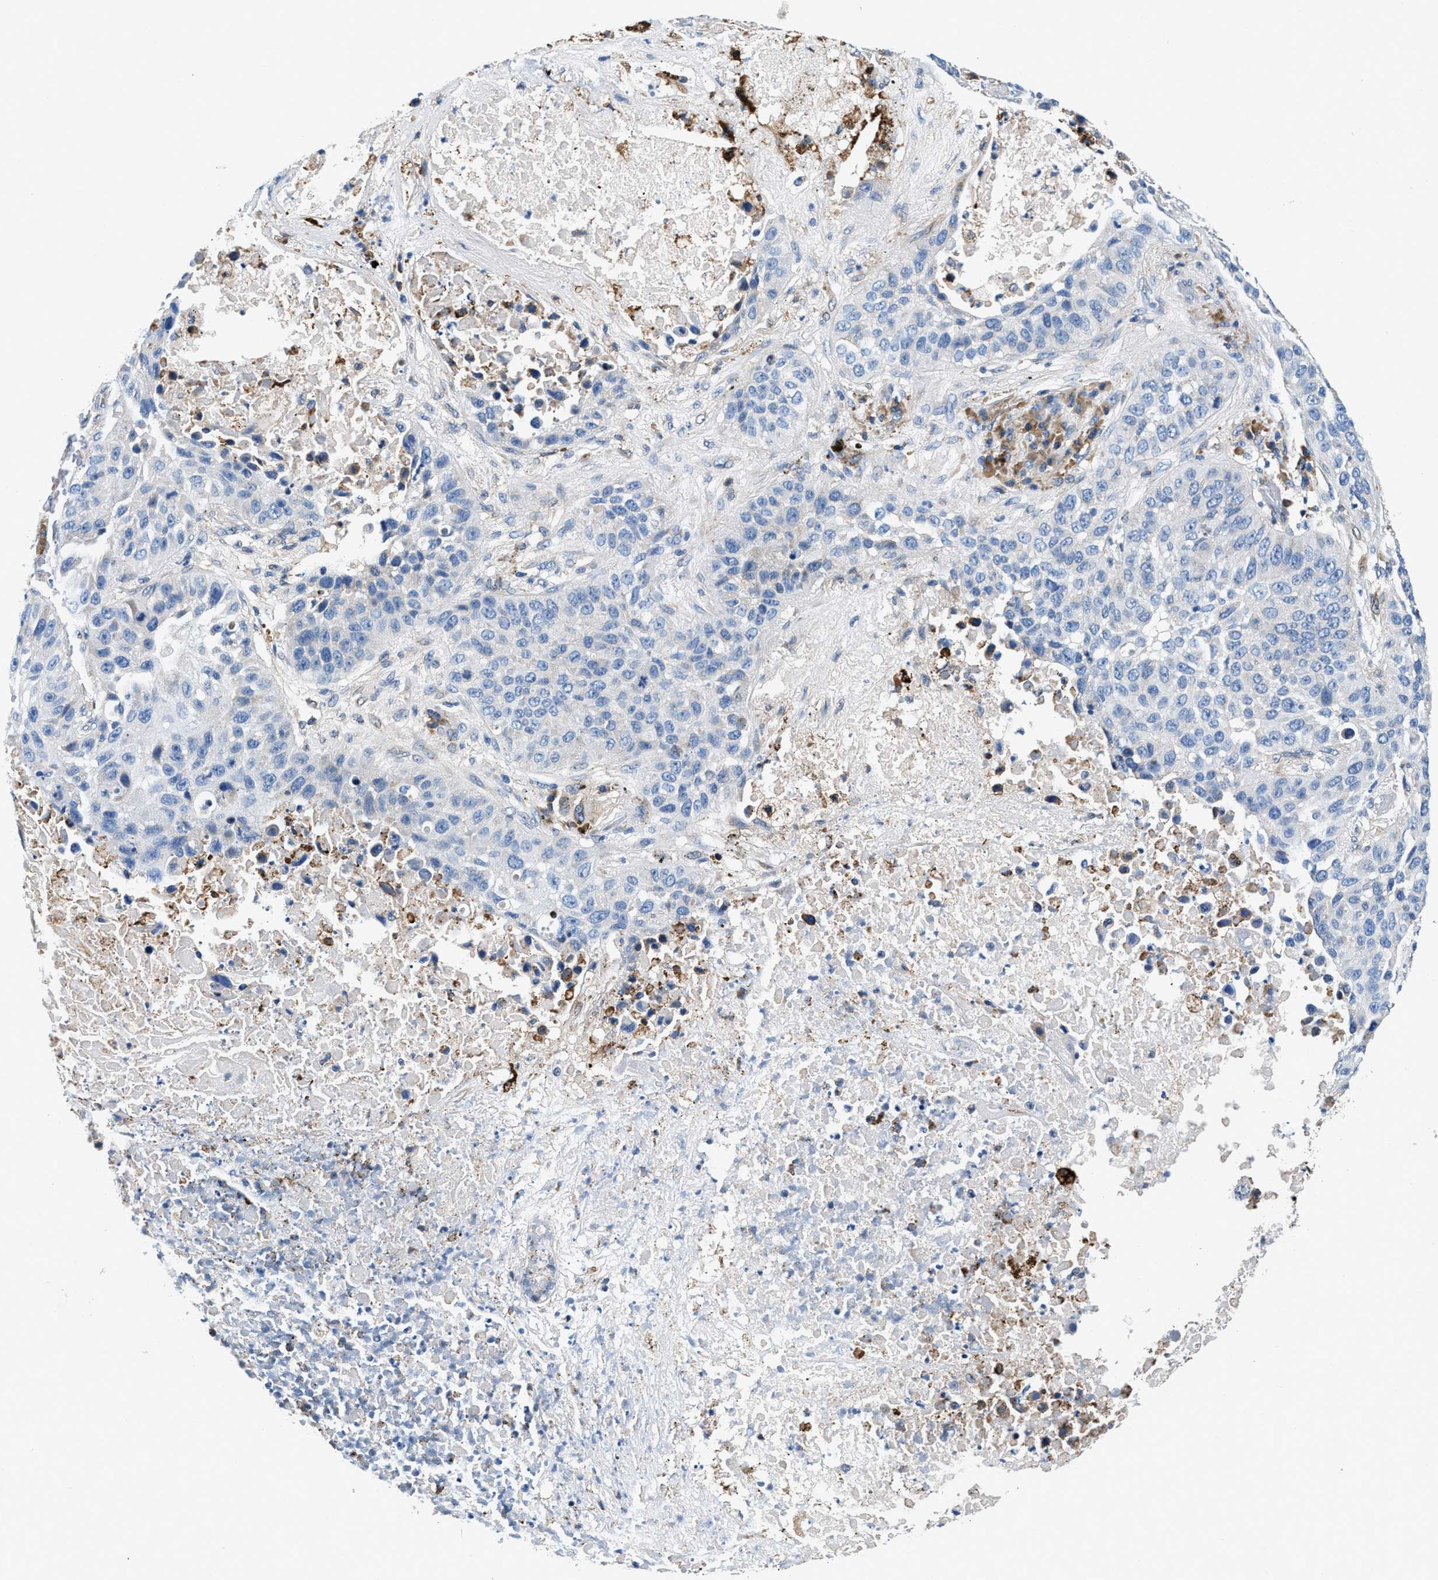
{"staining": {"intensity": "negative", "quantity": "none", "location": "none"}, "tissue": "lung cancer", "cell_type": "Tumor cells", "image_type": "cancer", "snomed": [{"axis": "morphology", "description": "Squamous cell carcinoma, NOS"}, {"axis": "topography", "description": "Lung"}], "caption": "Lung cancer was stained to show a protein in brown. There is no significant expression in tumor cells. (DAB (3,3'-diaminobenzidine) immunohistochemistry, high magnification).", "gene": "SLFN11", "patient": {"sex": "male", "age": 57}}